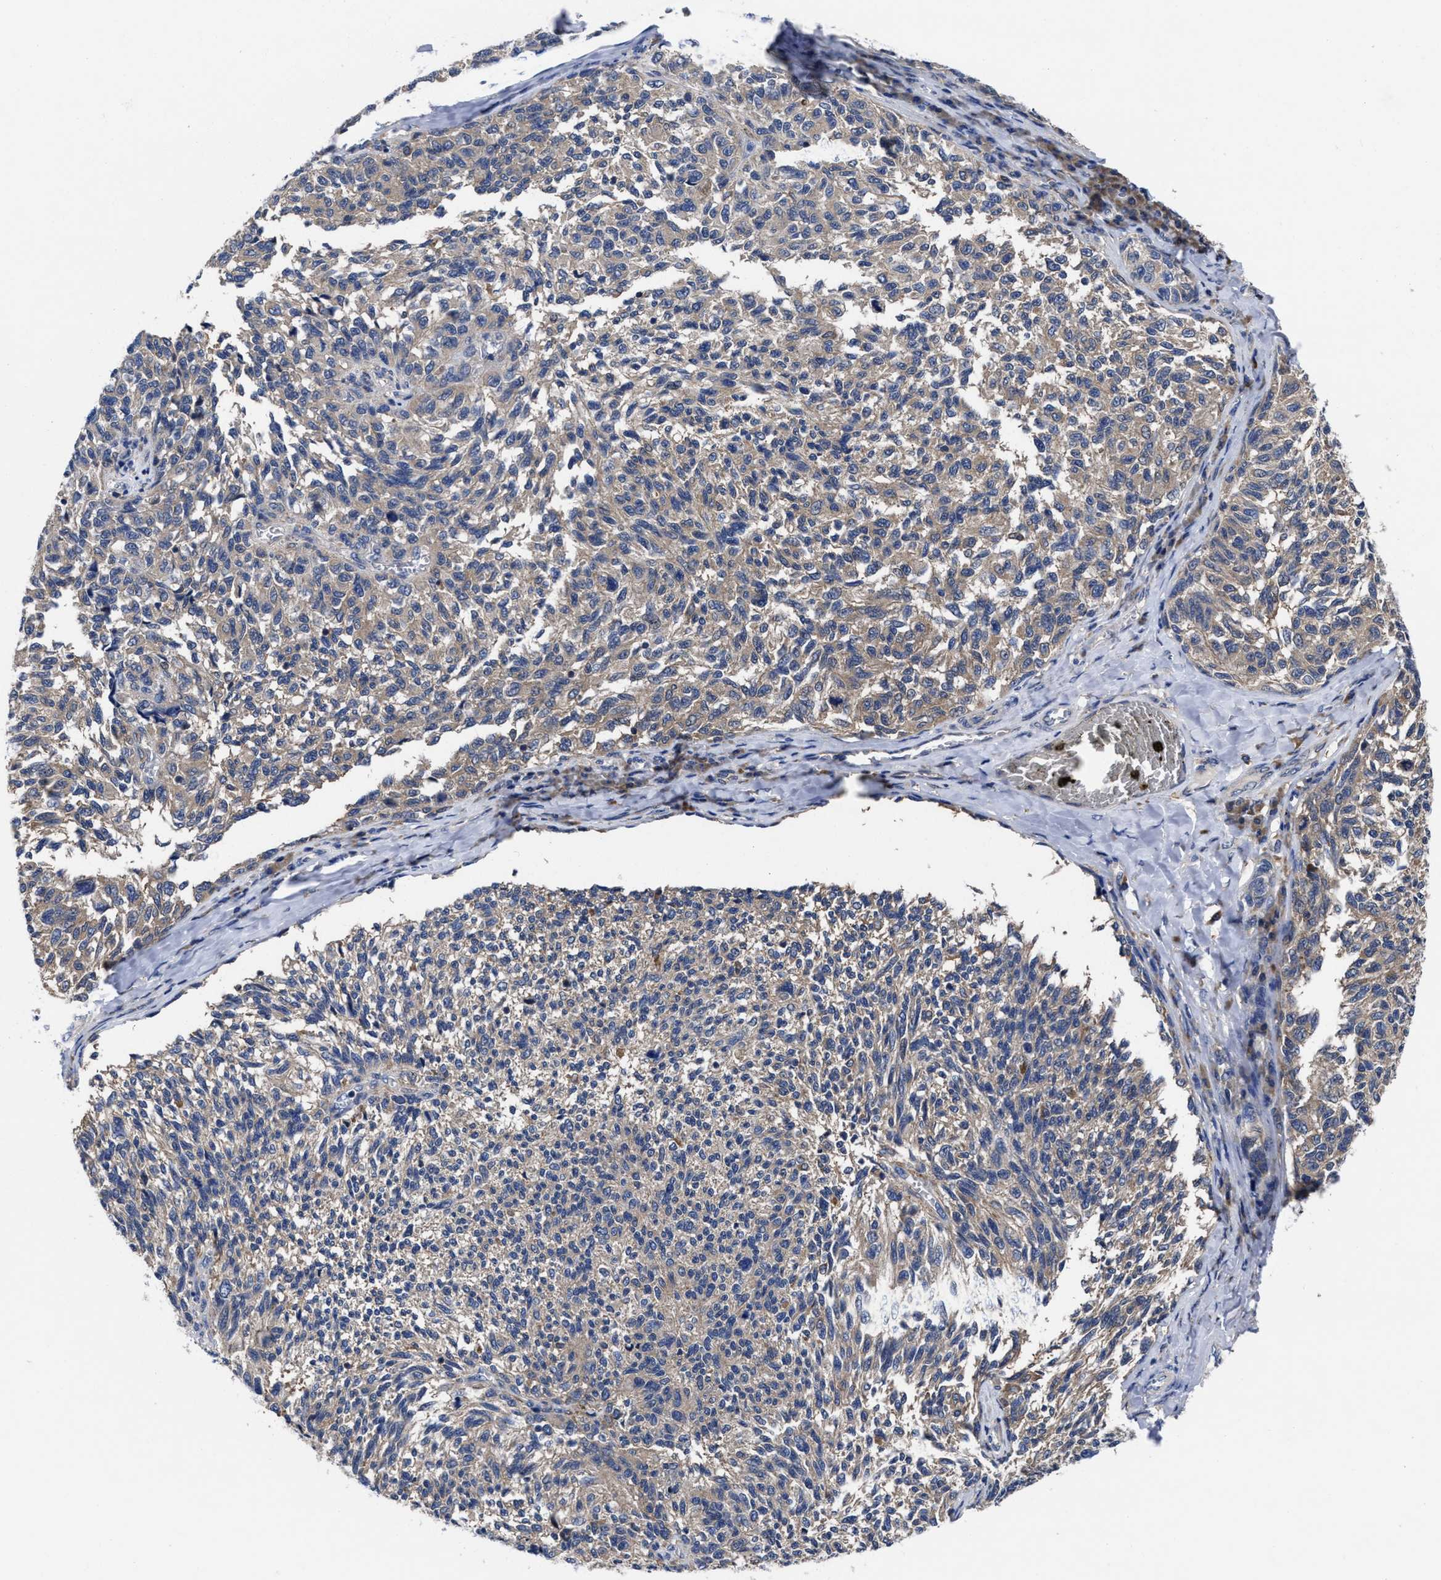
{"staining": {"intensity": "weak", "quantity": ">75%", "location": "cytoplasmic/membranous"}, "tissue": "melanoma", "cell_type": "Tumor cells", "image_type": "cancer", "snomed": [{"axis": "morphology", "description": "Malignant melanoma, NOS"}, {"axis": "topography", "description": "Skin"}], "caption": "A micrograph of melanoma stained for a protein reveals weak cytoplasmic/membranous brown staining in tumor cells.", "gene": "TXNDC17", "patient": {"sex": "female", "age": 73}}